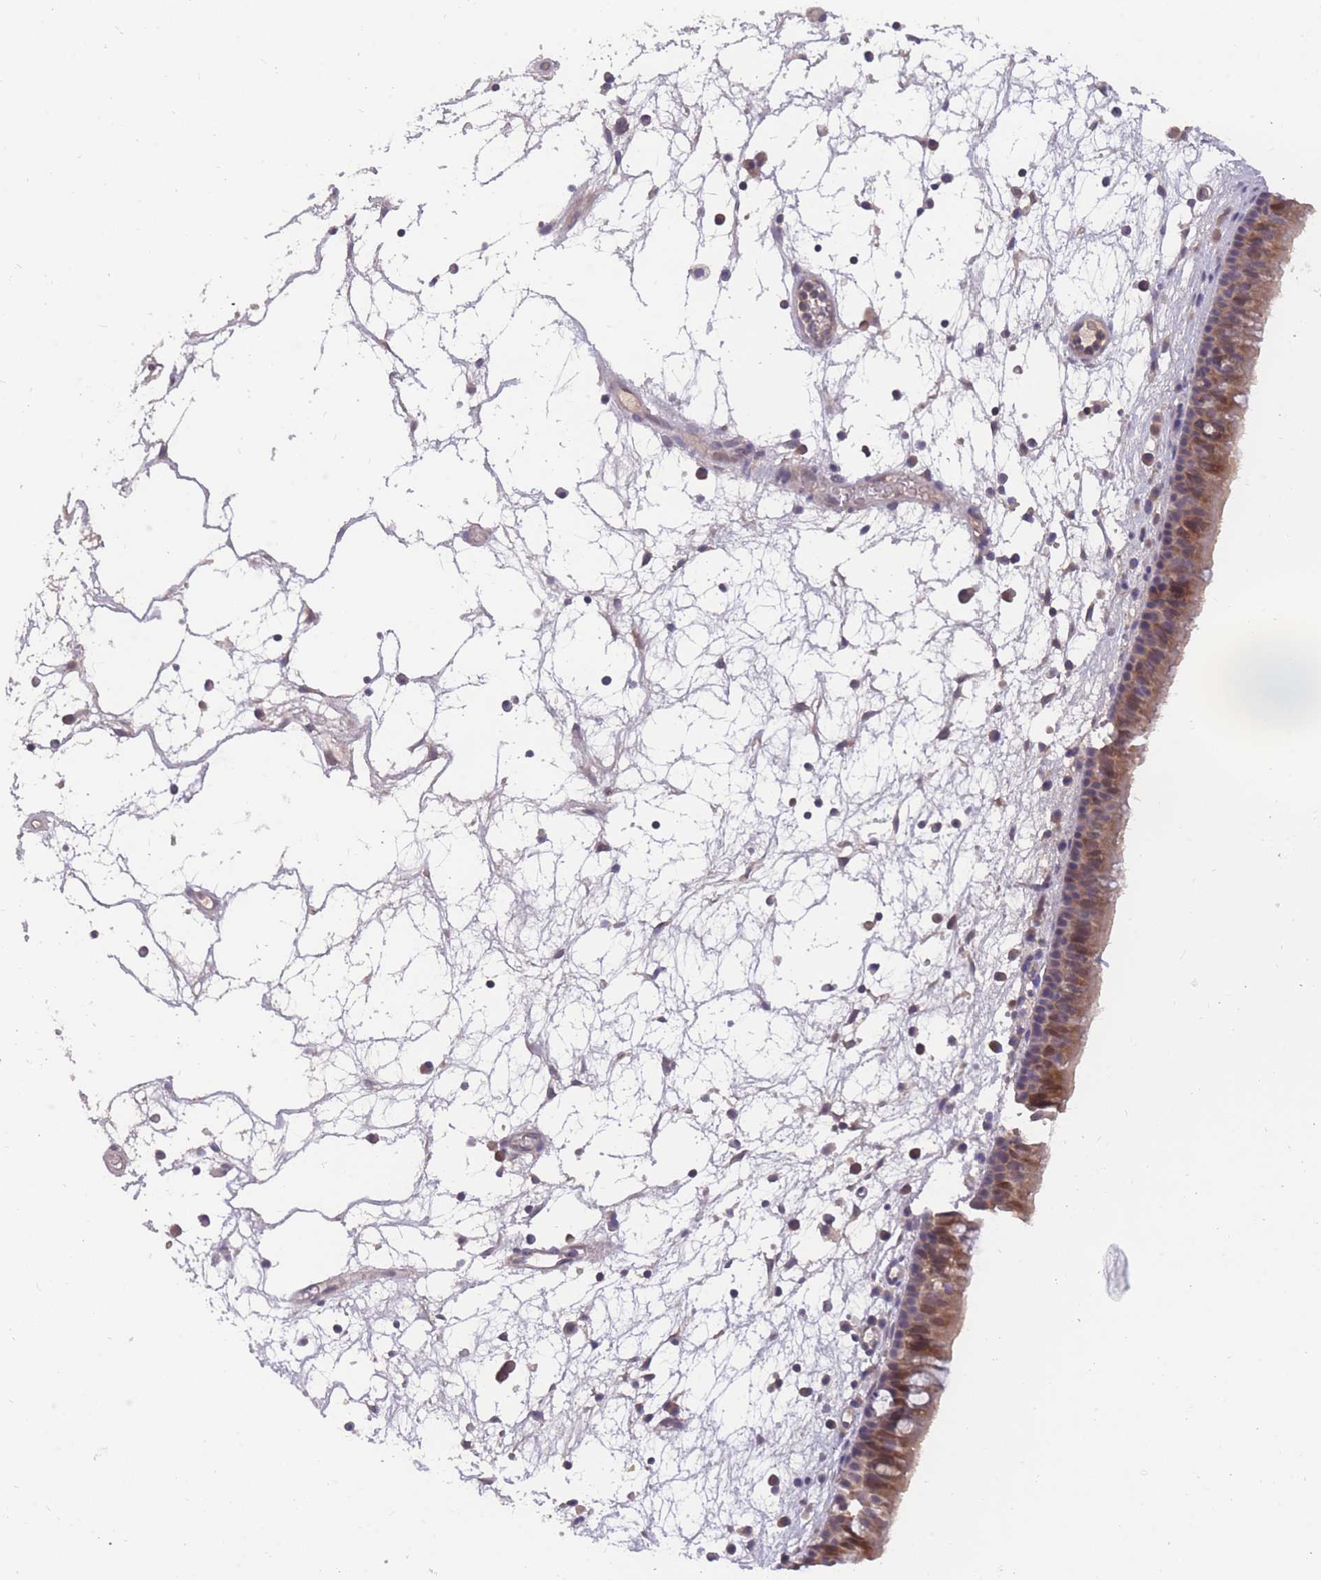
{"staining": {"intensity": "moderate", "quantity": ">75%", "location": "cytoplasmic/membranous,nuclear"}, "tissue": "nasopharynx", "cell_type": "Respiratory epithelial cells", "image_type": "normal", "snomed": [{"axis": "morphology", "description": "Normal tissue, NOS"}, {"axis": "morphology", "description": "Inflammation, NOS"}, {"axis": "morphology", "description": "Malignant melanoma, Metastatic site"}, {"axis": "topography", "description": "Nasopharynx"}], "caption": "Immunohistochemistry of normal nasopharynx displays medium levels of moderate cytoplasmic/membranous,nuclear positivity in approximately >75% of respiratory epithelial cells.", "gene": "UBE2NL", "patient": {"sex": "male", "age": 70}}